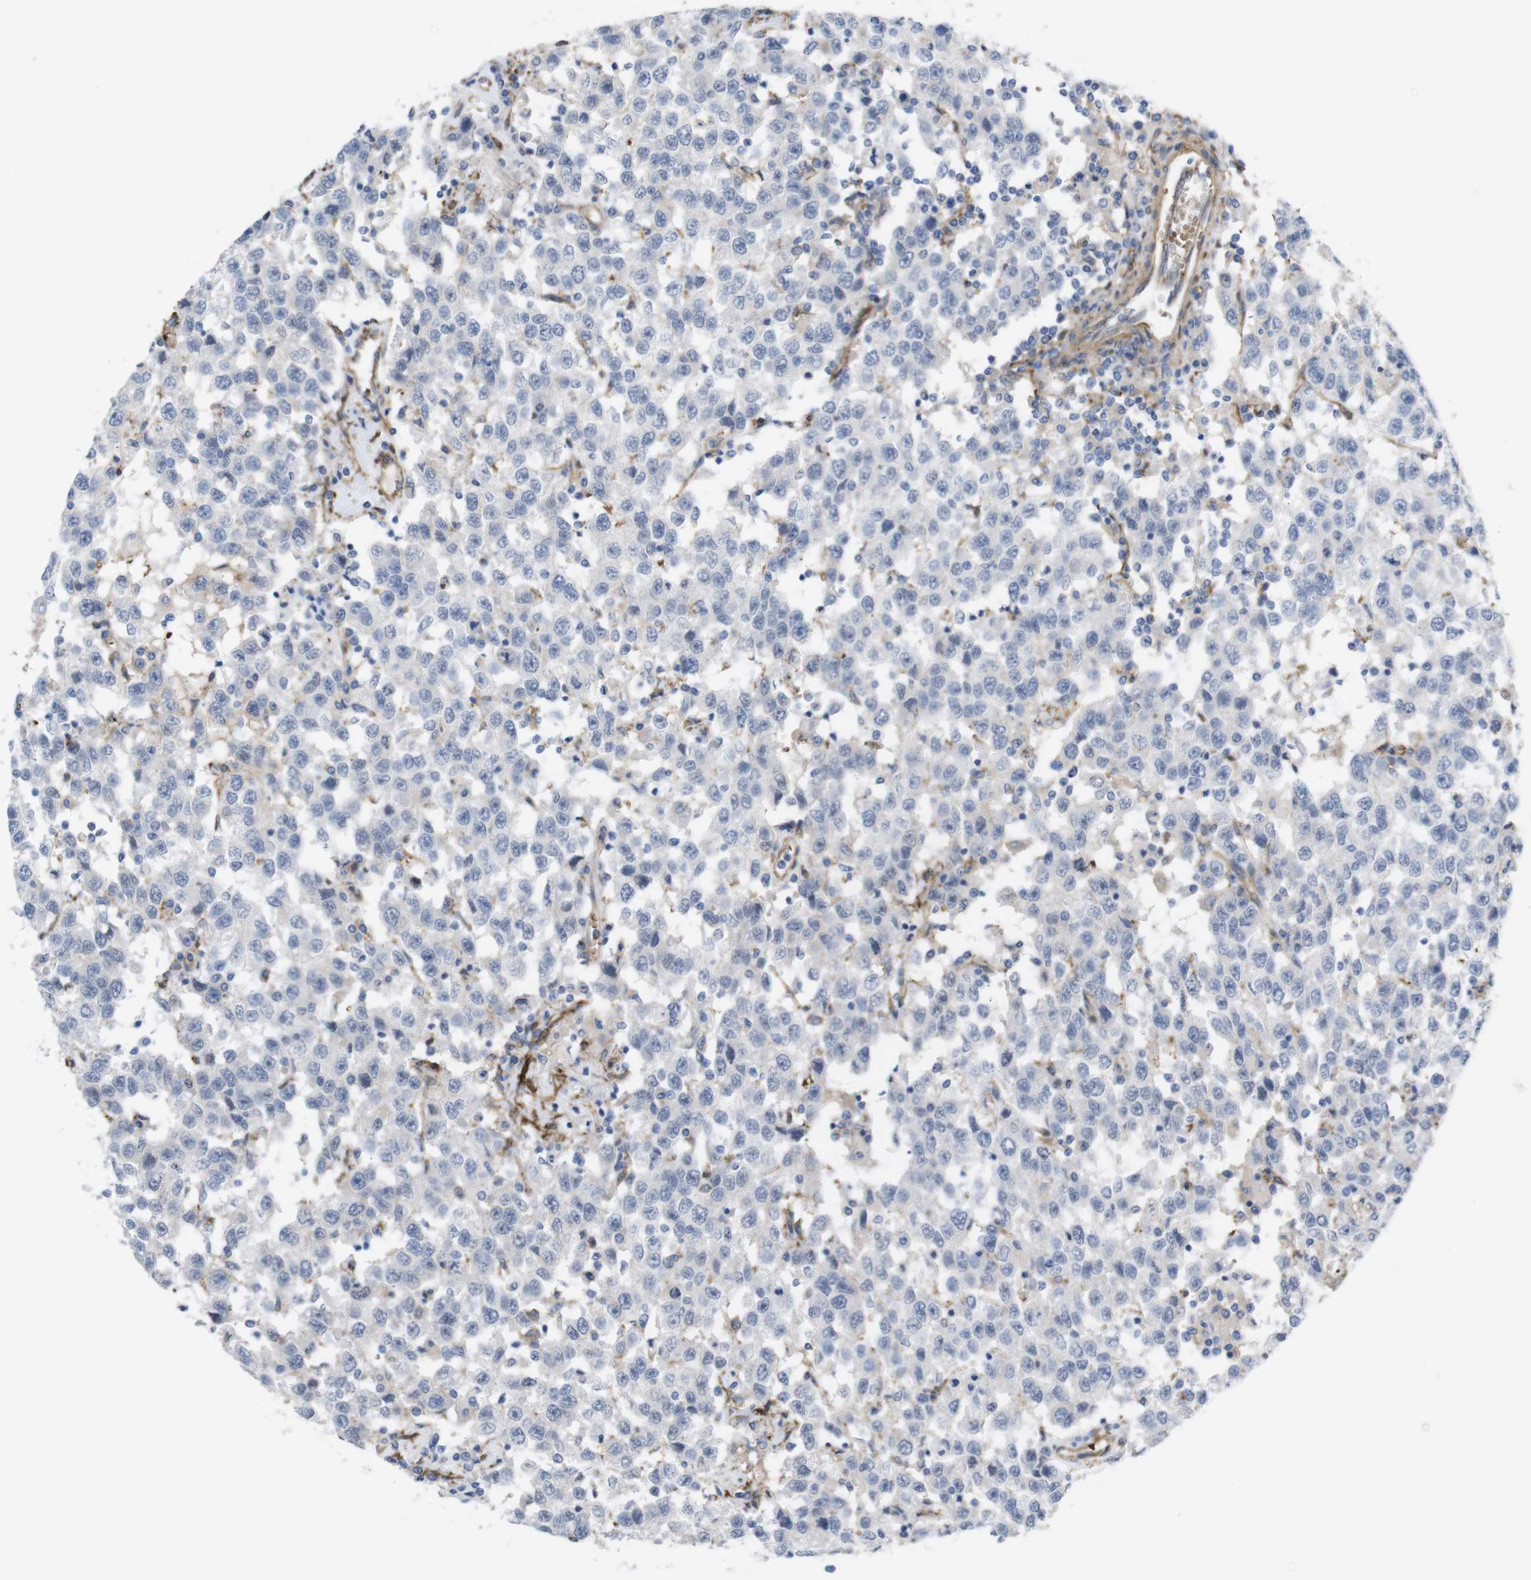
{"staining": {"intensity": "negative", "quantity": "none", "location": "none"}, "tissue": "testis cancer", "cell_type": "Tumor cells", "image_type": "cancer", "snomed": [{"axis": "morphology", "description": "Seminoma, NOS"}, {"axis": "topography", "description": "Testis"}], "caption": "Protein analysis of testis cancer (seminoma) reveals no significant staining in tumor cells.", "gene": "CYBRD1", "patient": {"sex": "male", "age": 41}}